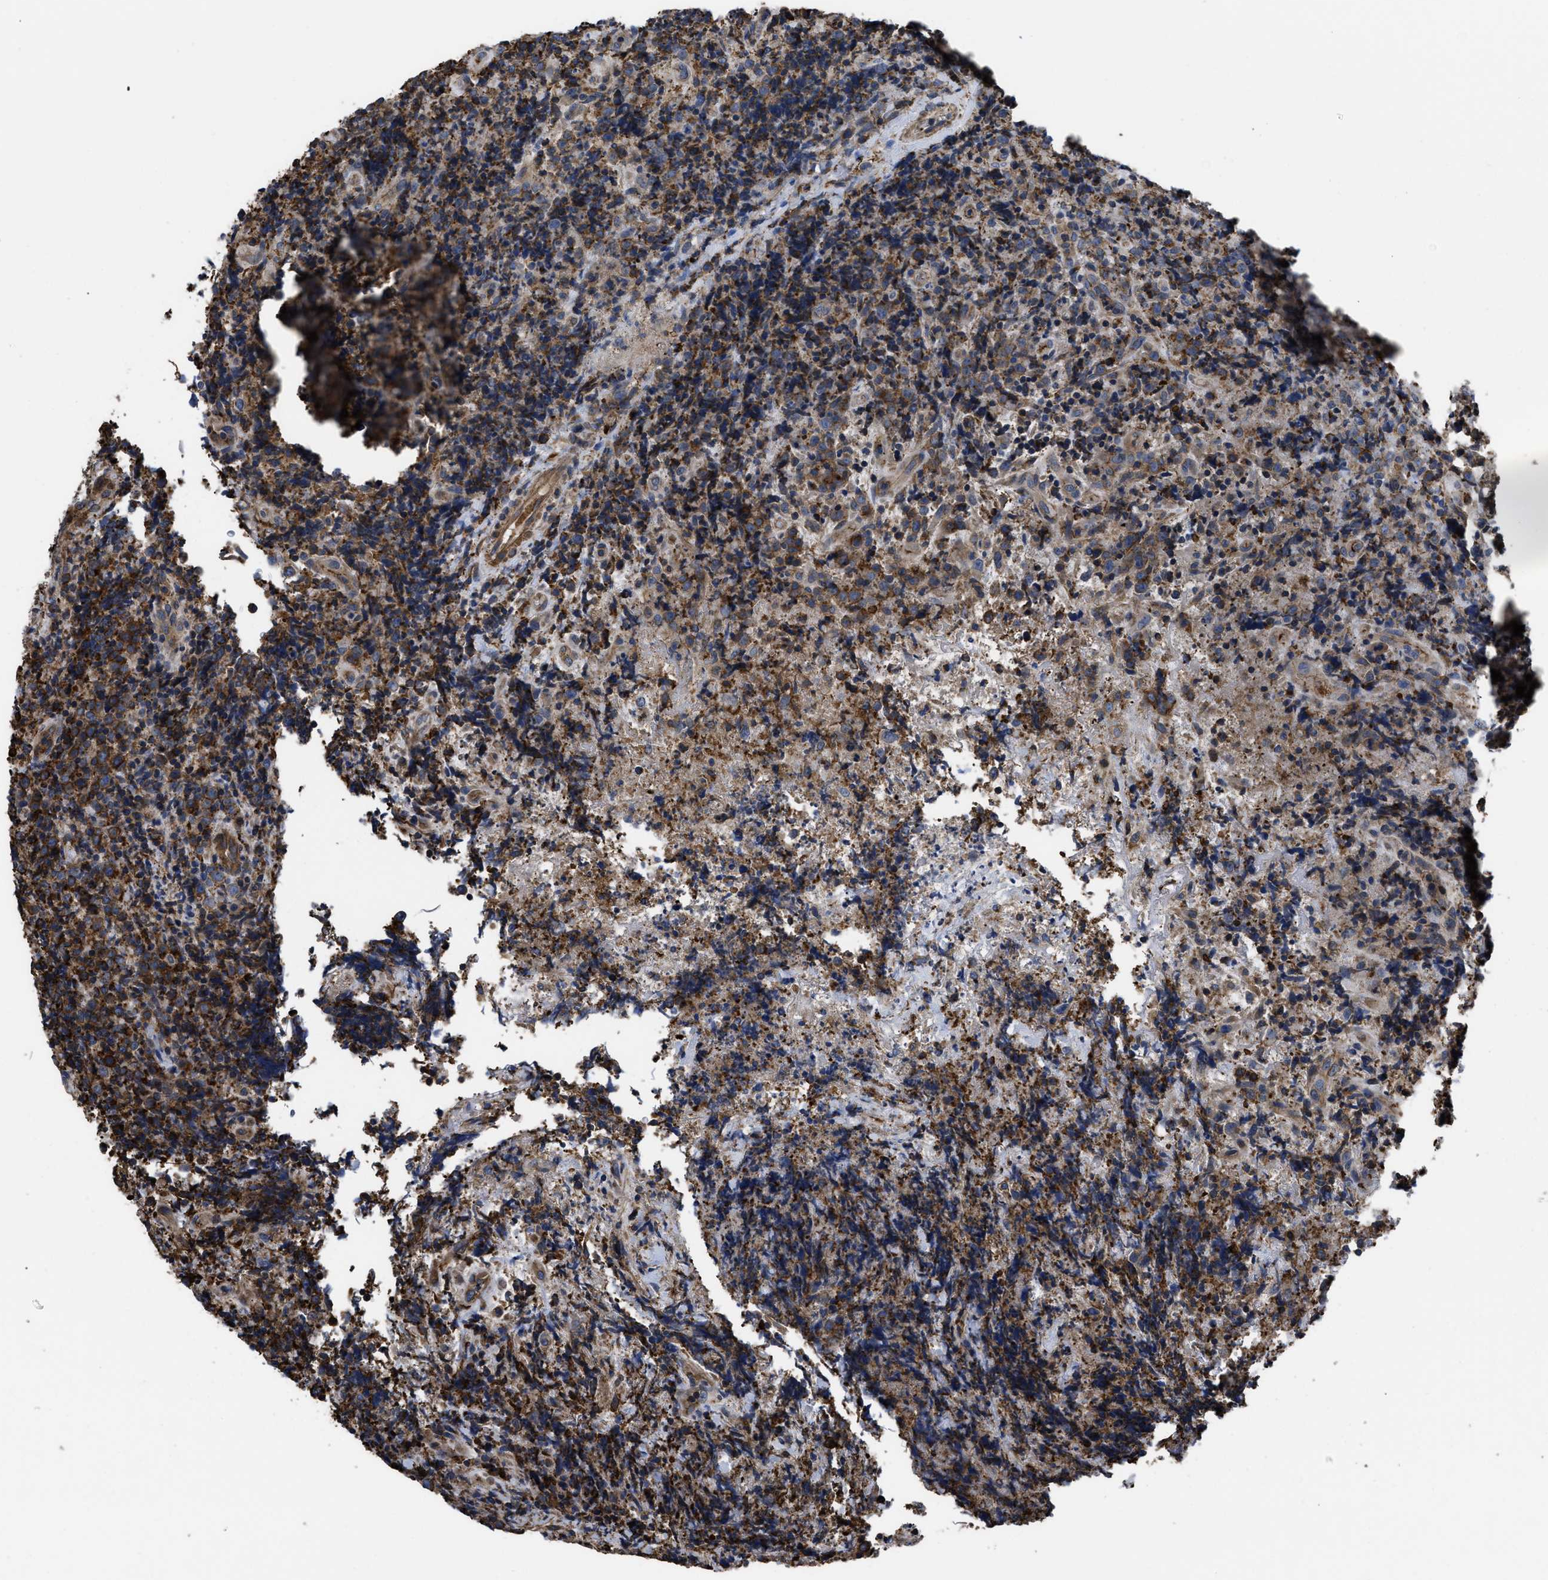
{"staining": {"intensity": "moderate", "quantity": ">75%", "location": "cytoplasmic/membranous"}, "tissue": "lymphoma", "cell_type": "Tumor cells", "image_type": "cancer", "snomed": [{"axis": "morphology", "description": "Malignant lymphoma, non-Hodgkin's type, High grade"}, {"axis": "topography", "description": "Tonsil"}], "caption": "An image of lymphoma stained for a protein exhibits moderate cytoplasmic/membranous brown staining in tumor cells.", "gene": "SCUBE2", "patient": {"sex": "female", "age": 36}}